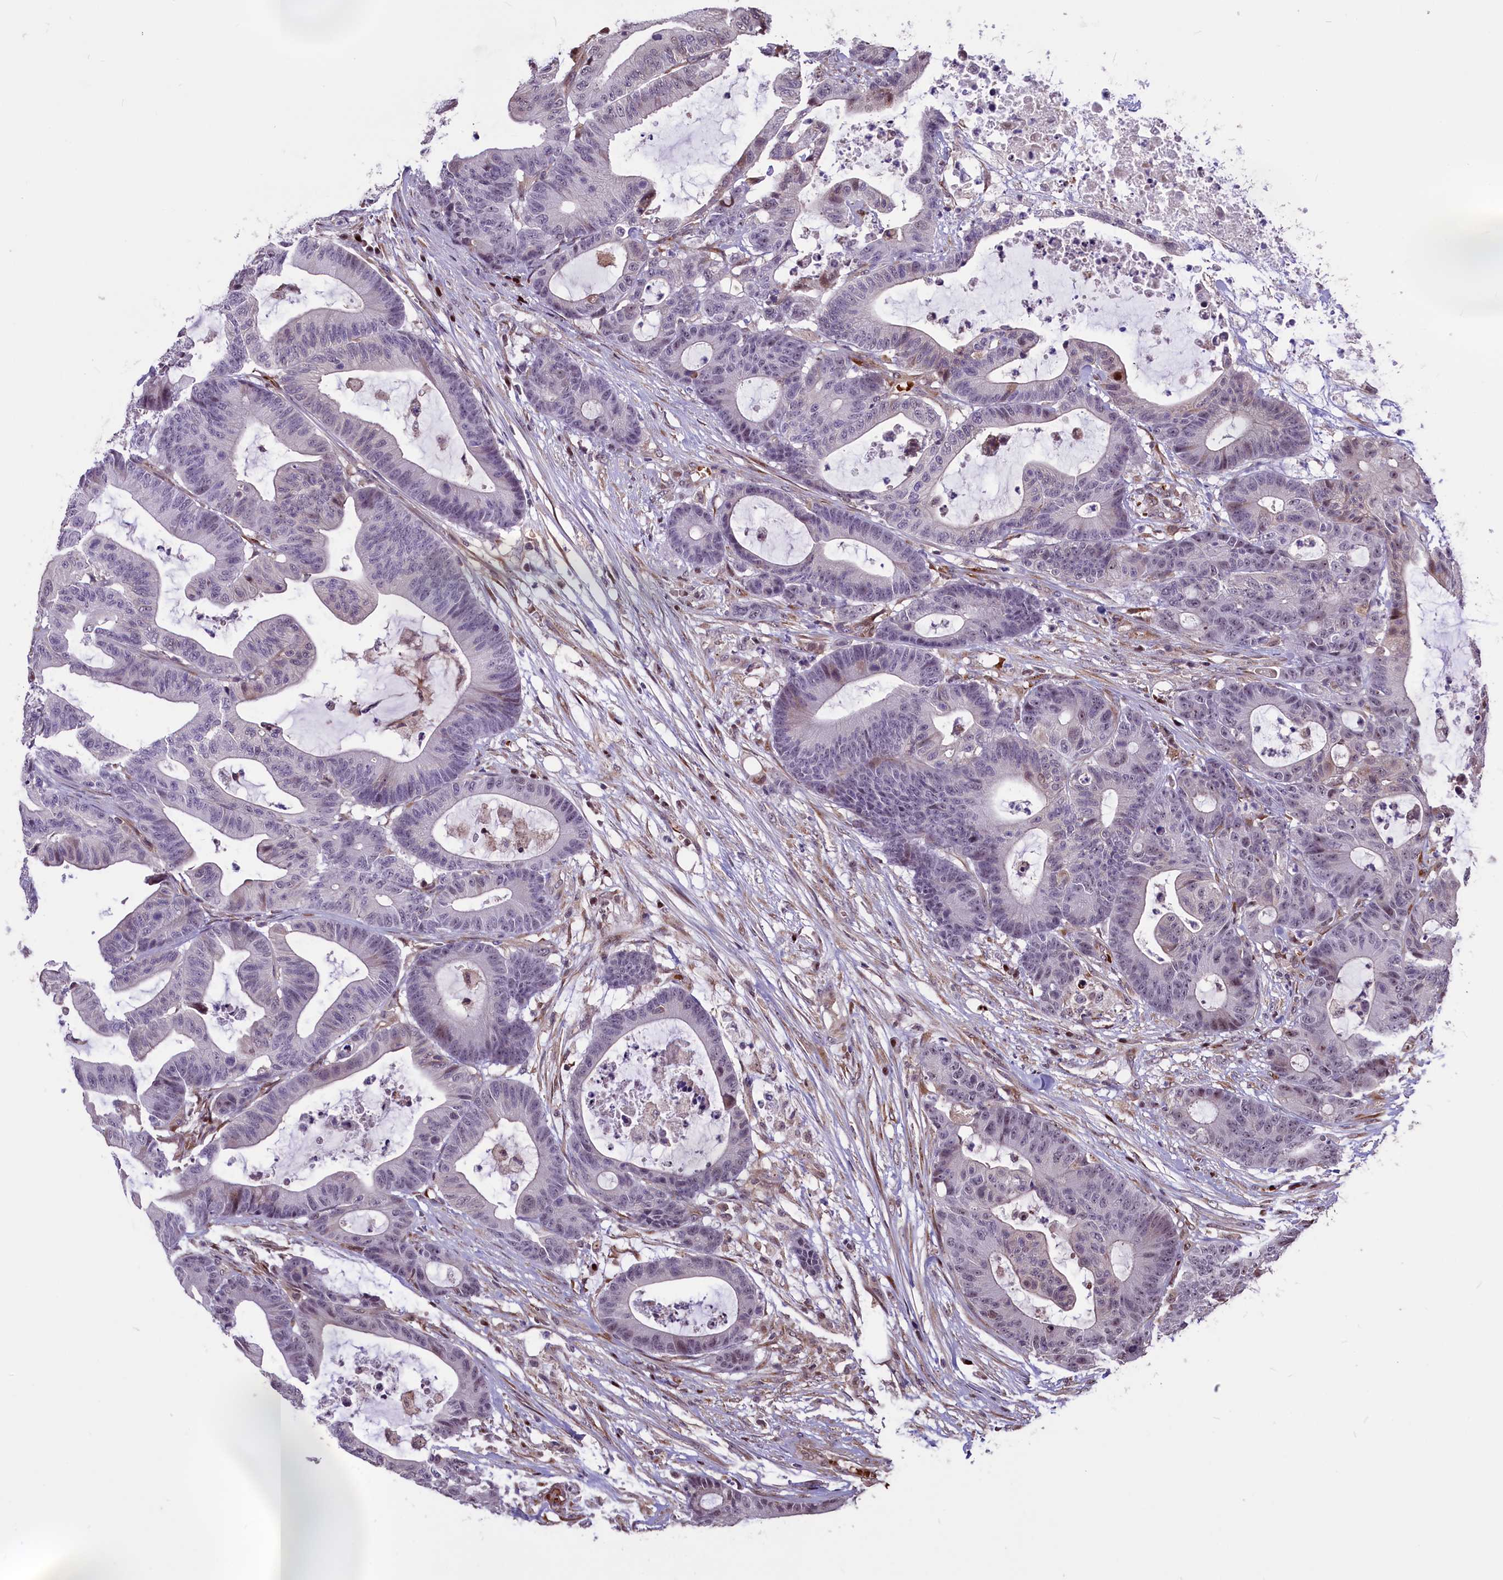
{"staining": {"intensity": "moderate", "quantity": "<25%", "location": "nuclear"}, "tissue": "colorectal cancer", "cell_type": "Tumor cells", "image_type": "cancer", "snomed": [{"axis": "morphology", "description": "Adenocarcinoma, NOS"}, {"axis": "topography", "description": "Colon"}], "caption": "Human colorectal cancer stained for a protein (brown) reveals moderate nuclear positive expression in about <25% of tumor cells.", "gene": "SHFL", "patient": {"sex": "female", "age": 84}}